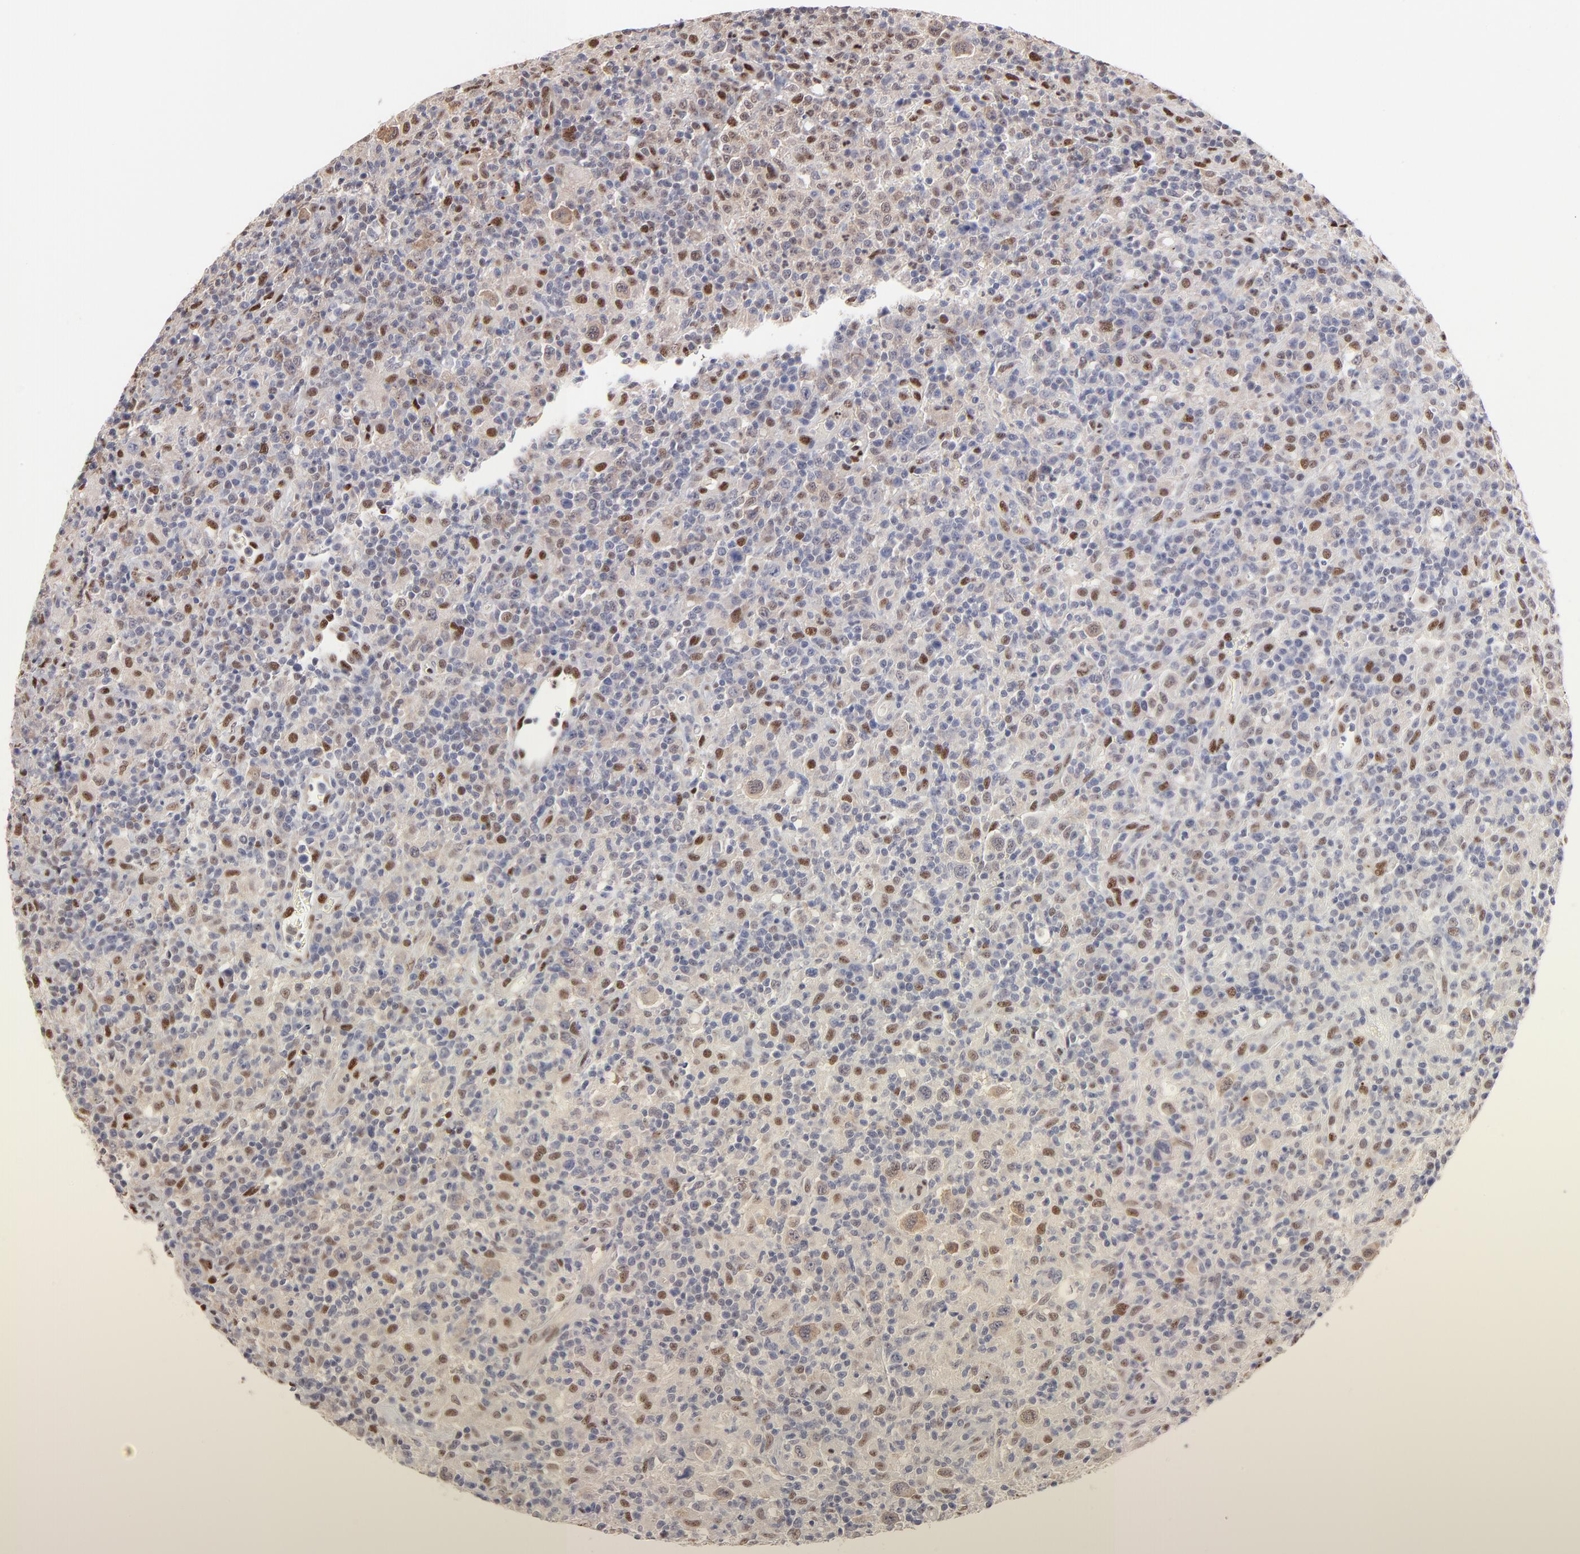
{"staining": {"intensity": "strong", "quantity": "25%-75%", "location": "nuclear"}, "tissue": "lymphoma", "cell_type": "Tumor cells", "image_type": "cancer", "snomed": [{"axis": "morphology", "description": "Hodgkin's disease, NOS"}, {"axis": "topography", "description": "Lymph node"}], "caption": "Immunohistochemistry (IHC) histopathology image of neoplastic tissue: lymphoma stained using IHC exhibits high levels of strong protein expression localized specifically in the nuclear of tumor cells, appearing as a nuclear brown color.", "gene": "STAT3", "patient": {"sex": "male", "age": 65}}